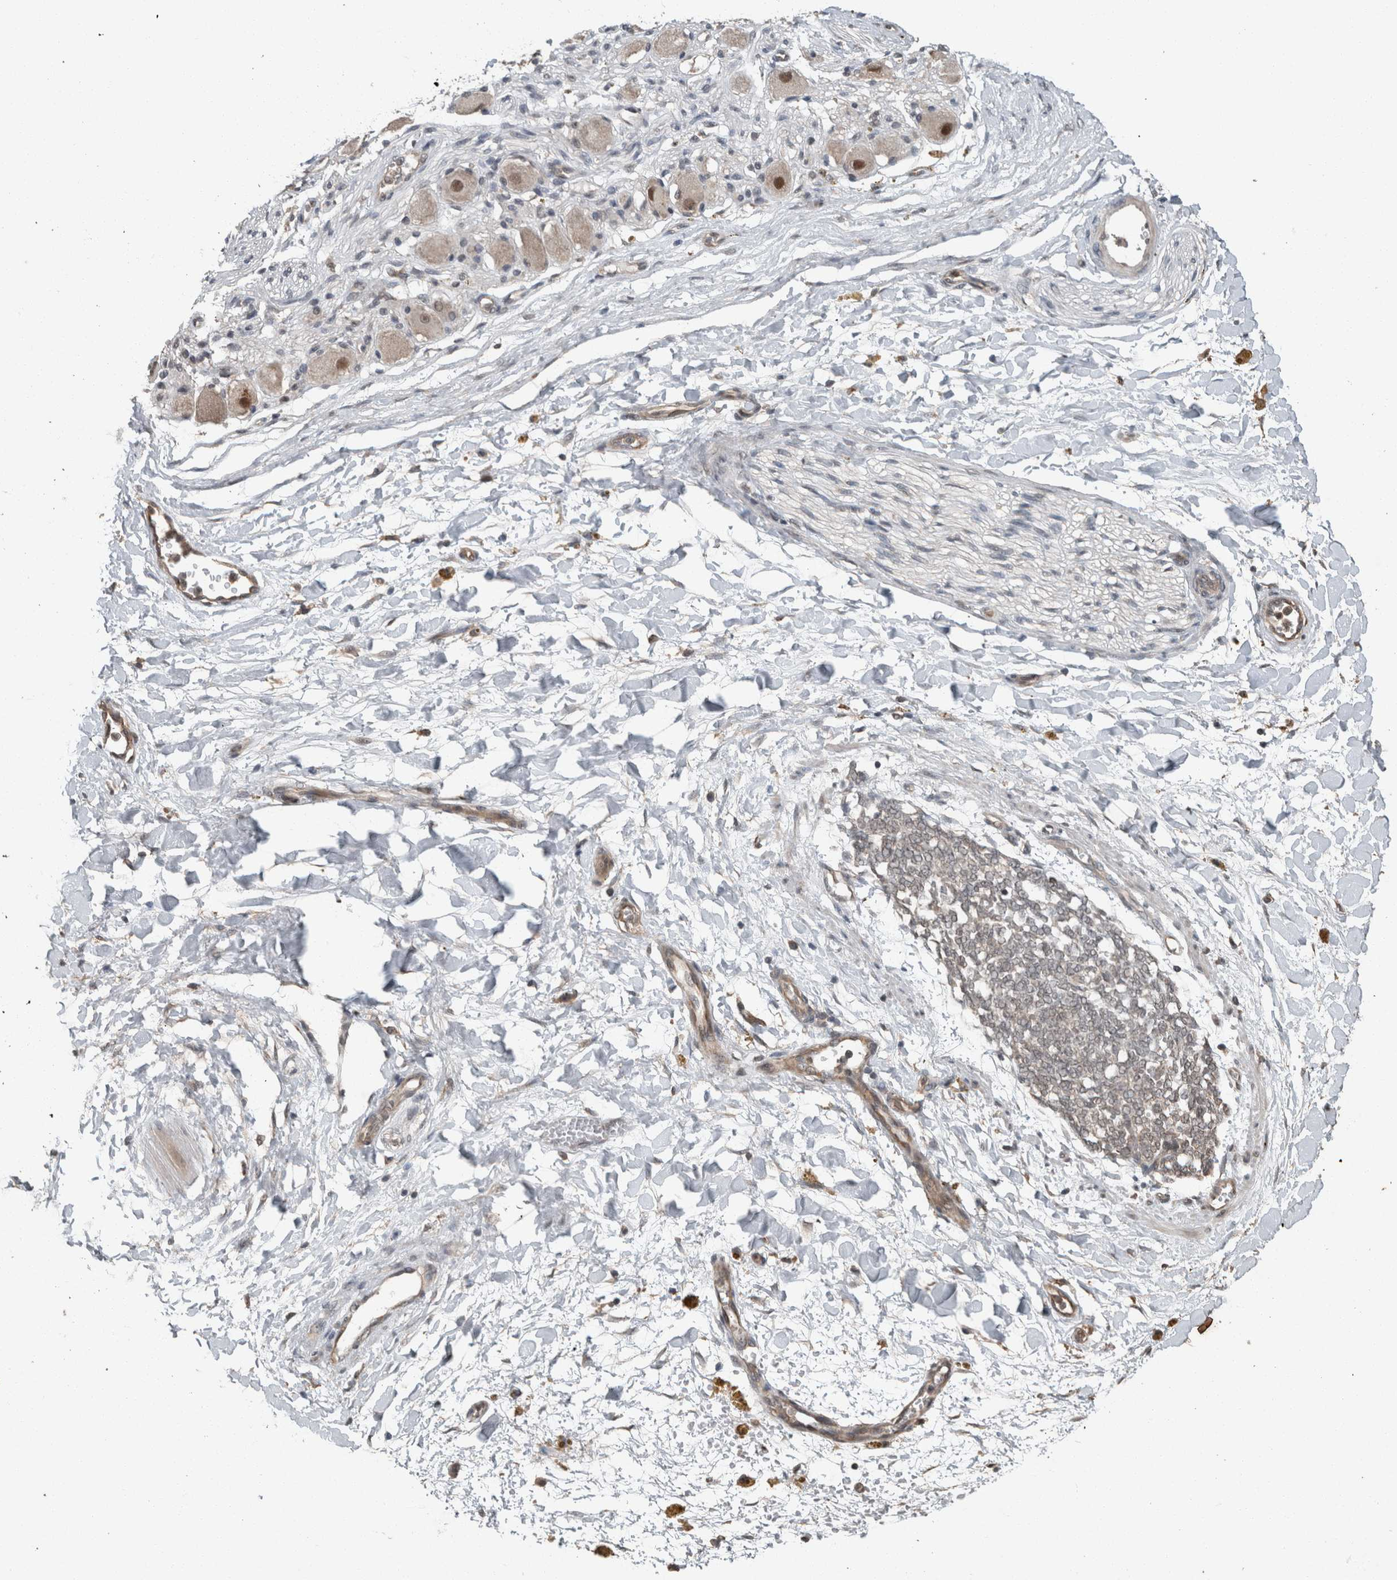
{"staining": {"intensity": "moderate", "quantity": "25%-75%", "location": "cytoplasmic/membranous"}, "tissue": "adipose tissue", "cell_type": "Adipocytes", "image_type": "normal", "snomed": [{"axis": "morphology", "description": "Normal tissue, NOS"}, {"axis": "topography", "description": "Kidney"}, {"axis": "topography", "description": "Peripheral nerve tissue"}], "caption": "Immunohistochemistry of unremarkable human adipose tissue displays medium levels of moderate cytoplasmic/membranous positivity in about 25%-75% of adipocytes. The staining was performed using DAB to visualize the protein expression in brown, while the nuclei were stained in blue with hematoxylin (Magnification: 20x).", "gene": "MYO1E", "patient": {"sex": "male", "age": 7}}